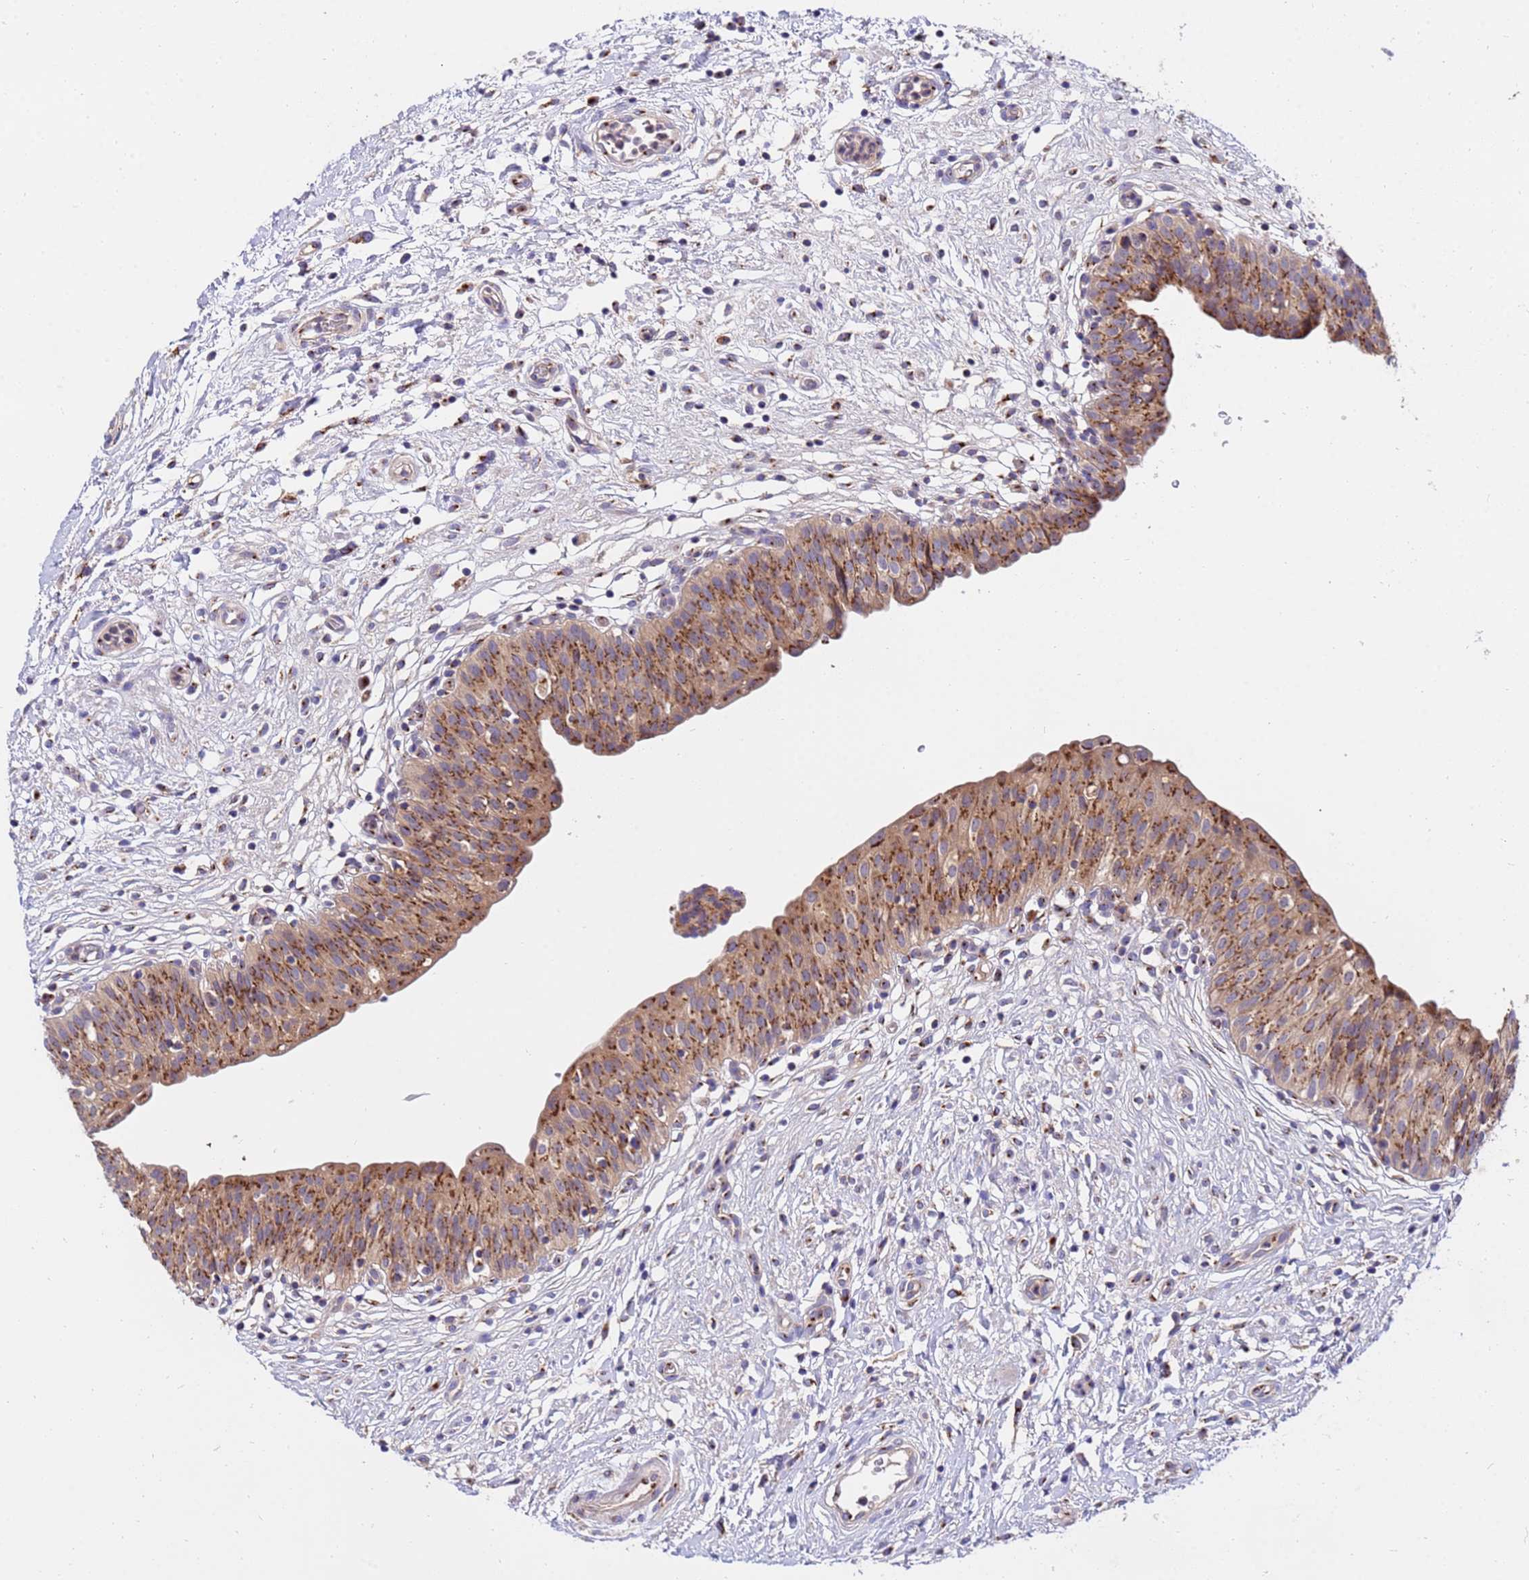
{"staining": {"intensity": "moderate", "quantity": ">75%", "location": "cytoplasmic/membranous"}, "tissue": "urinary bladder", "cell_type": "Urothelial cells", "image_type": "normal", "snomed": [{"axis": "morphology", "description": "Normal tissue, NOS"}, {"axis": "topography", "description": "Urinary bladder"}], "caption": "Normal urinary bladder reveals moderate cytoplasmic/membranous positivity in approximately >75% of urothelial cells Using DAB (brown) and hematoxylin (blue) stains, captured at high magnification using brightfield microscopy..", "gene": "HPS3", "patient": {"sex": "male", "age": 55}}